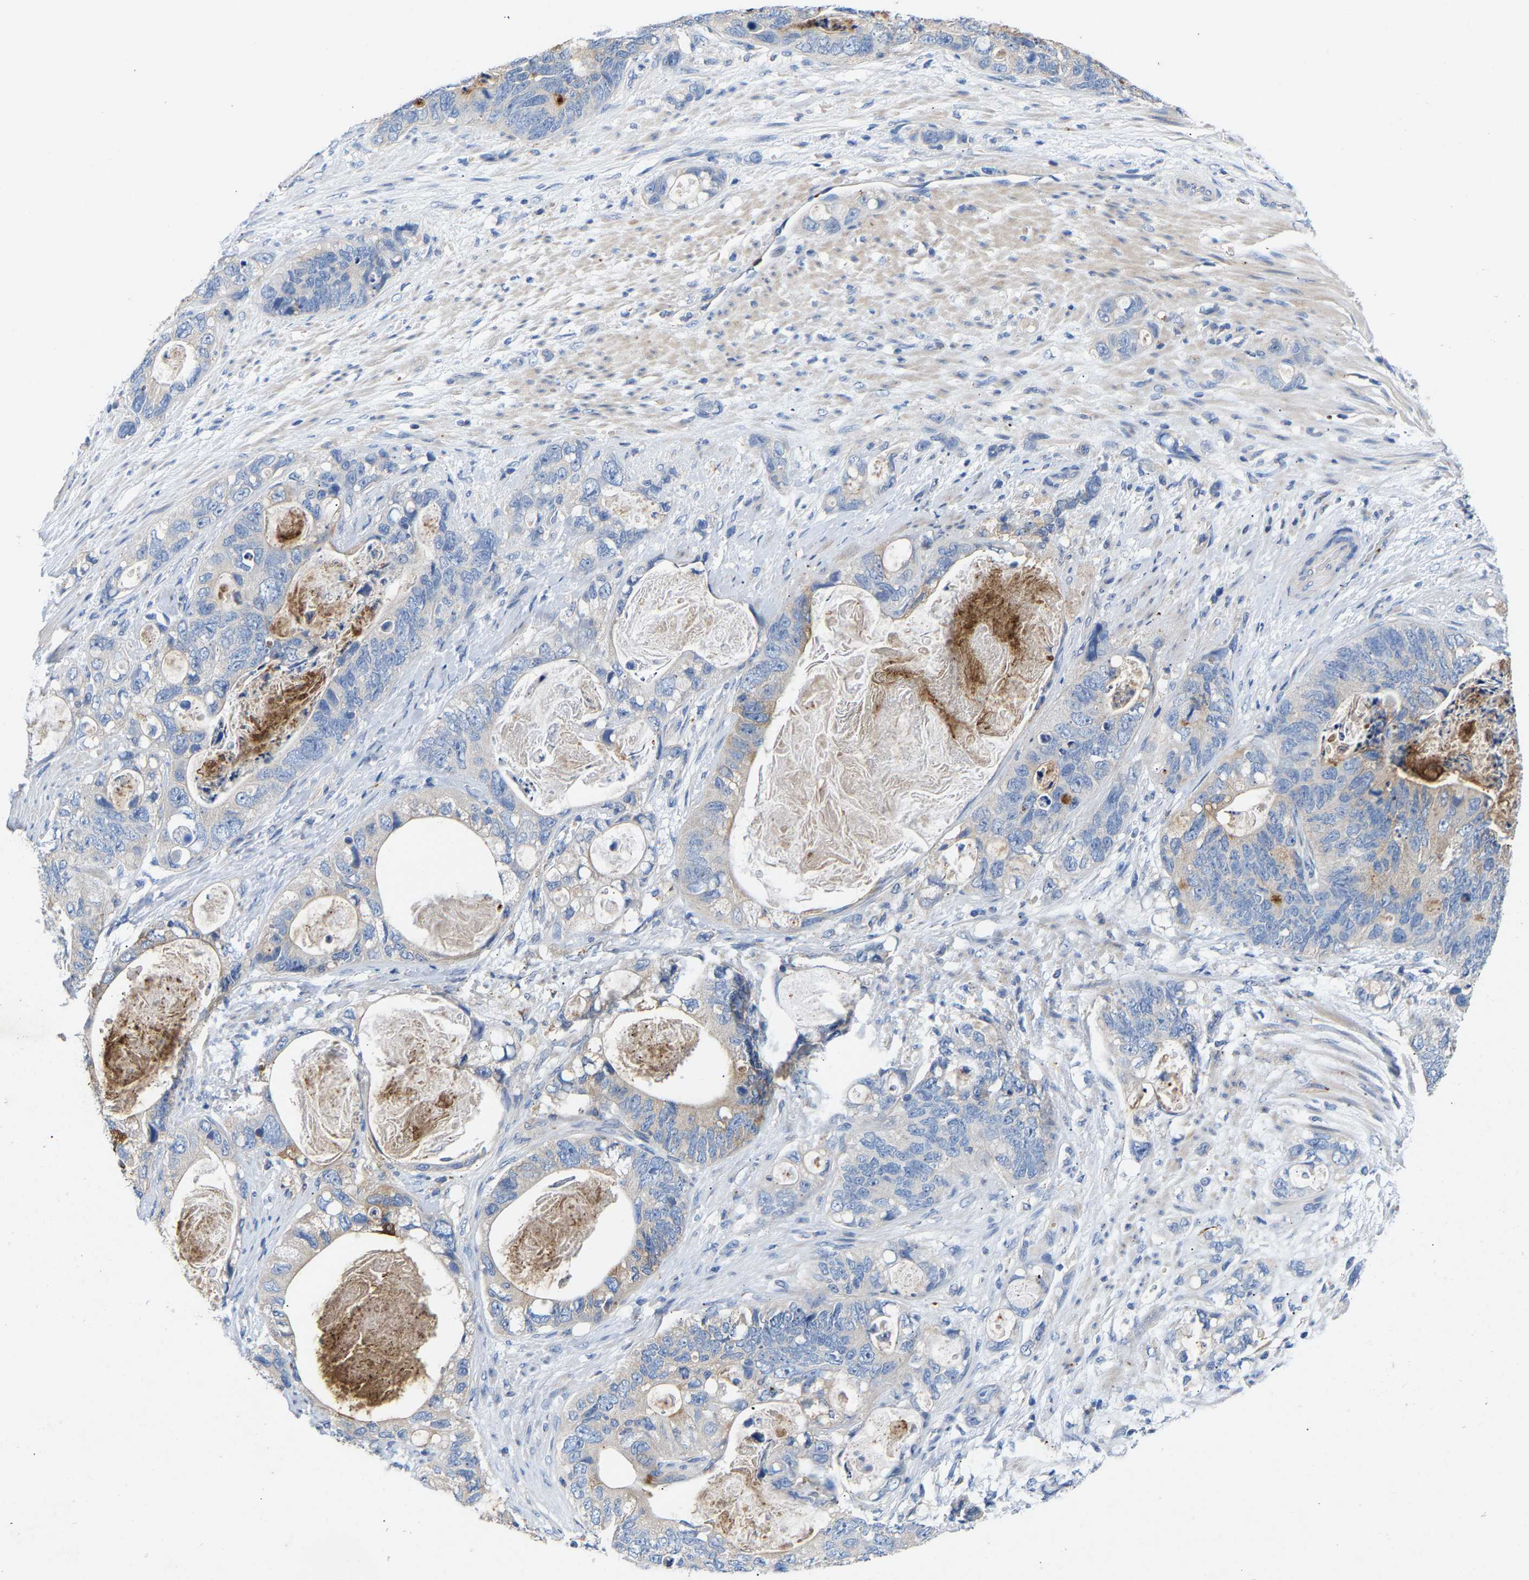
{"staining": {"intensity": "weak", "quantity": "<25%", "location": "cytoplasmic/membranous"}, "tissue": "stomach cancer", "cell_type": "Tumor cells", "image_type": "cancer", "snomed": [{"axis": "morphology", "description": "Normal tissue, NOS"}, {"axis": "morphology", "description": "Adenocarcinoma, NOS"}, {"axis": "topography", "description": "Stomach"}], "caption": "This is an immunohistochemistry (IHC) micrograph of stomach cancer (adenocarcinoma). There is no staining in tumor cells.", "gene": "CCDC171", "patient": {"sex": "female", "age": 89}}